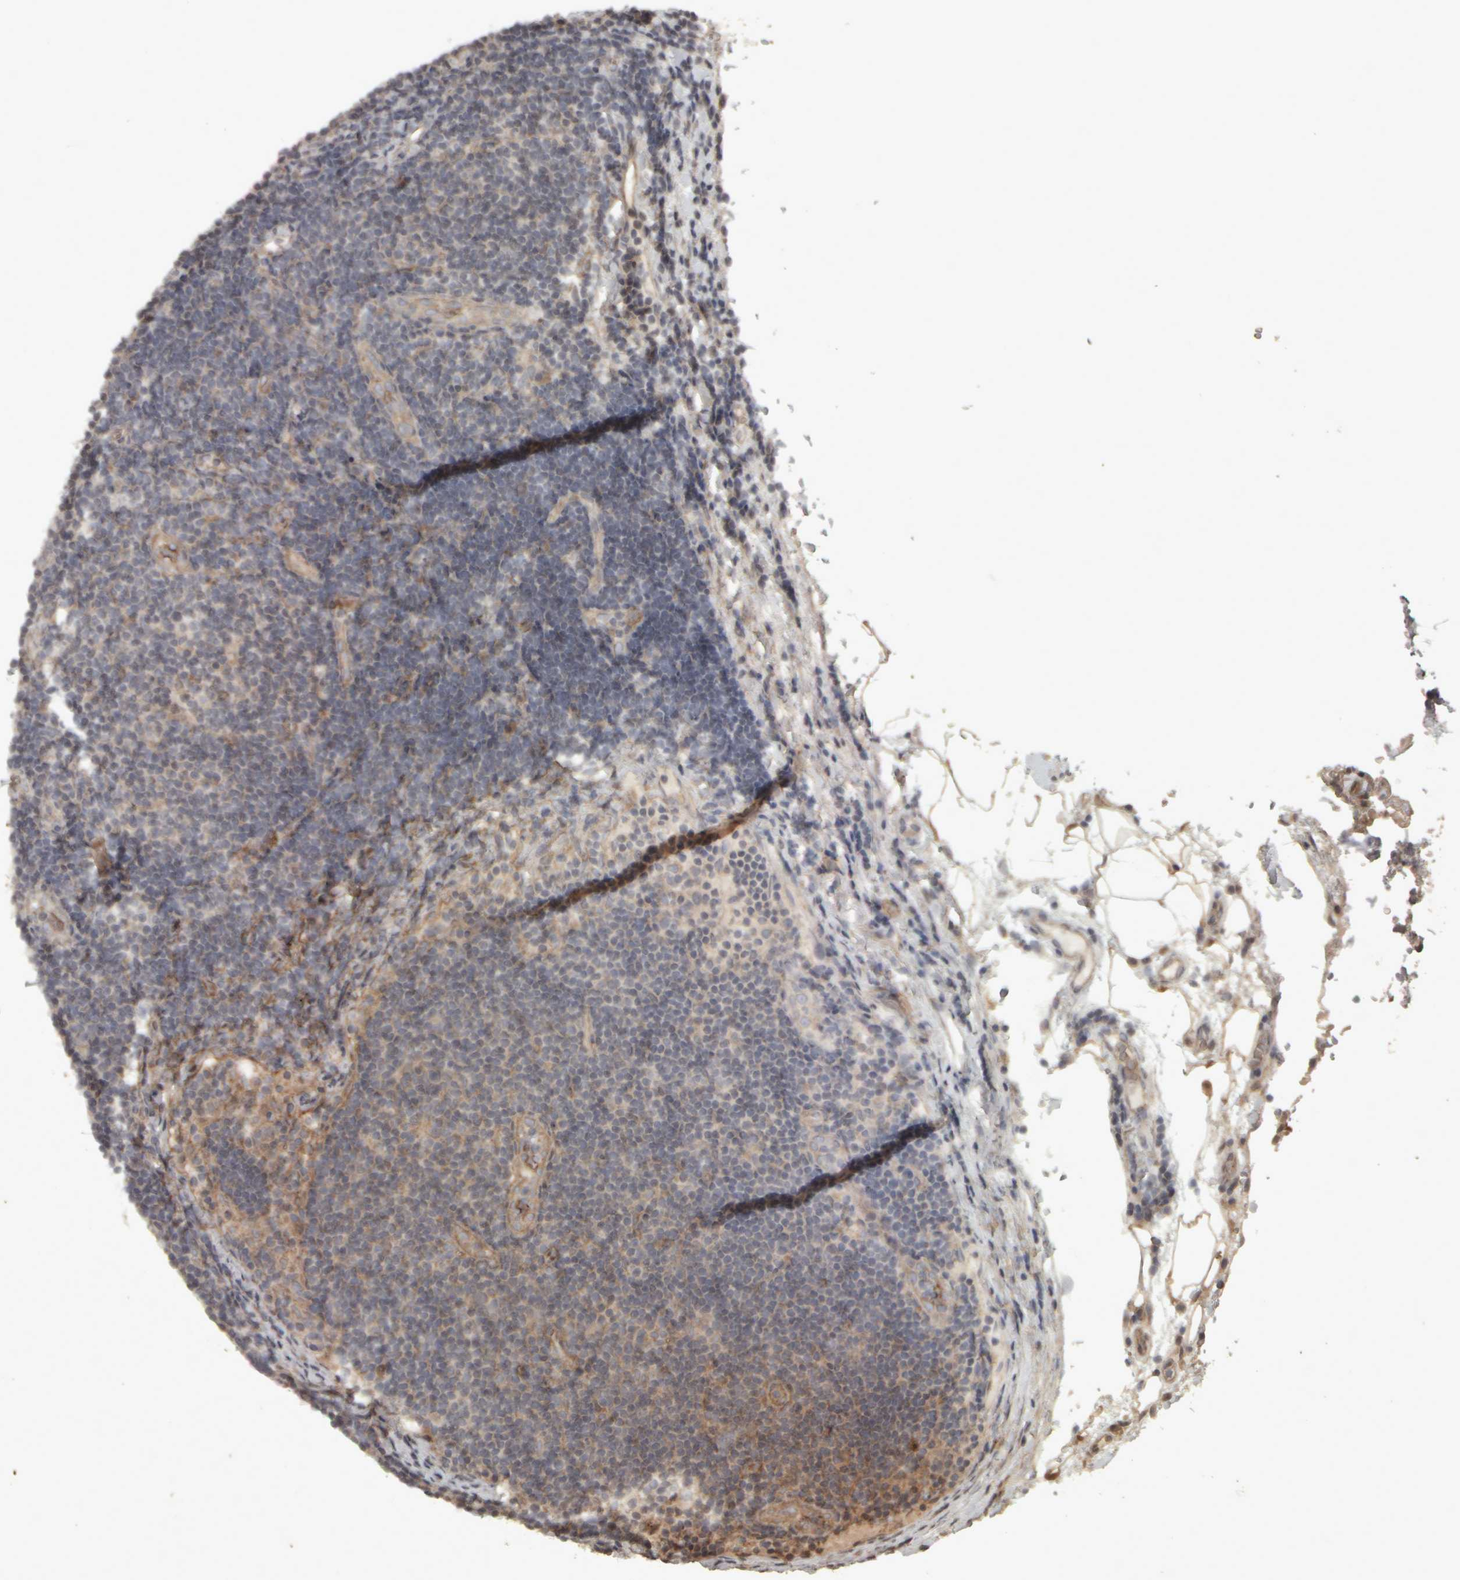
{"staining": {"intensity": "weak", "quantity": "25%-75%", "location": "cytoplasmic/membranous"}, "tissue": "lymphoma", "cell_type": "Tumor cells", "image_type": "cancer", "snomed": [{"axis": "morphology", "description": "Malignant lymphoma, non-Hodgkin's type, Low grade"}, {"axis": "topography", "description": "Lymph node"}], "caption": "Lymphoma stained with a protein marker exhibits weak staining in tumor cells.", "gene": "ACO1", "patient": {"sex": "male", "age": 83}}